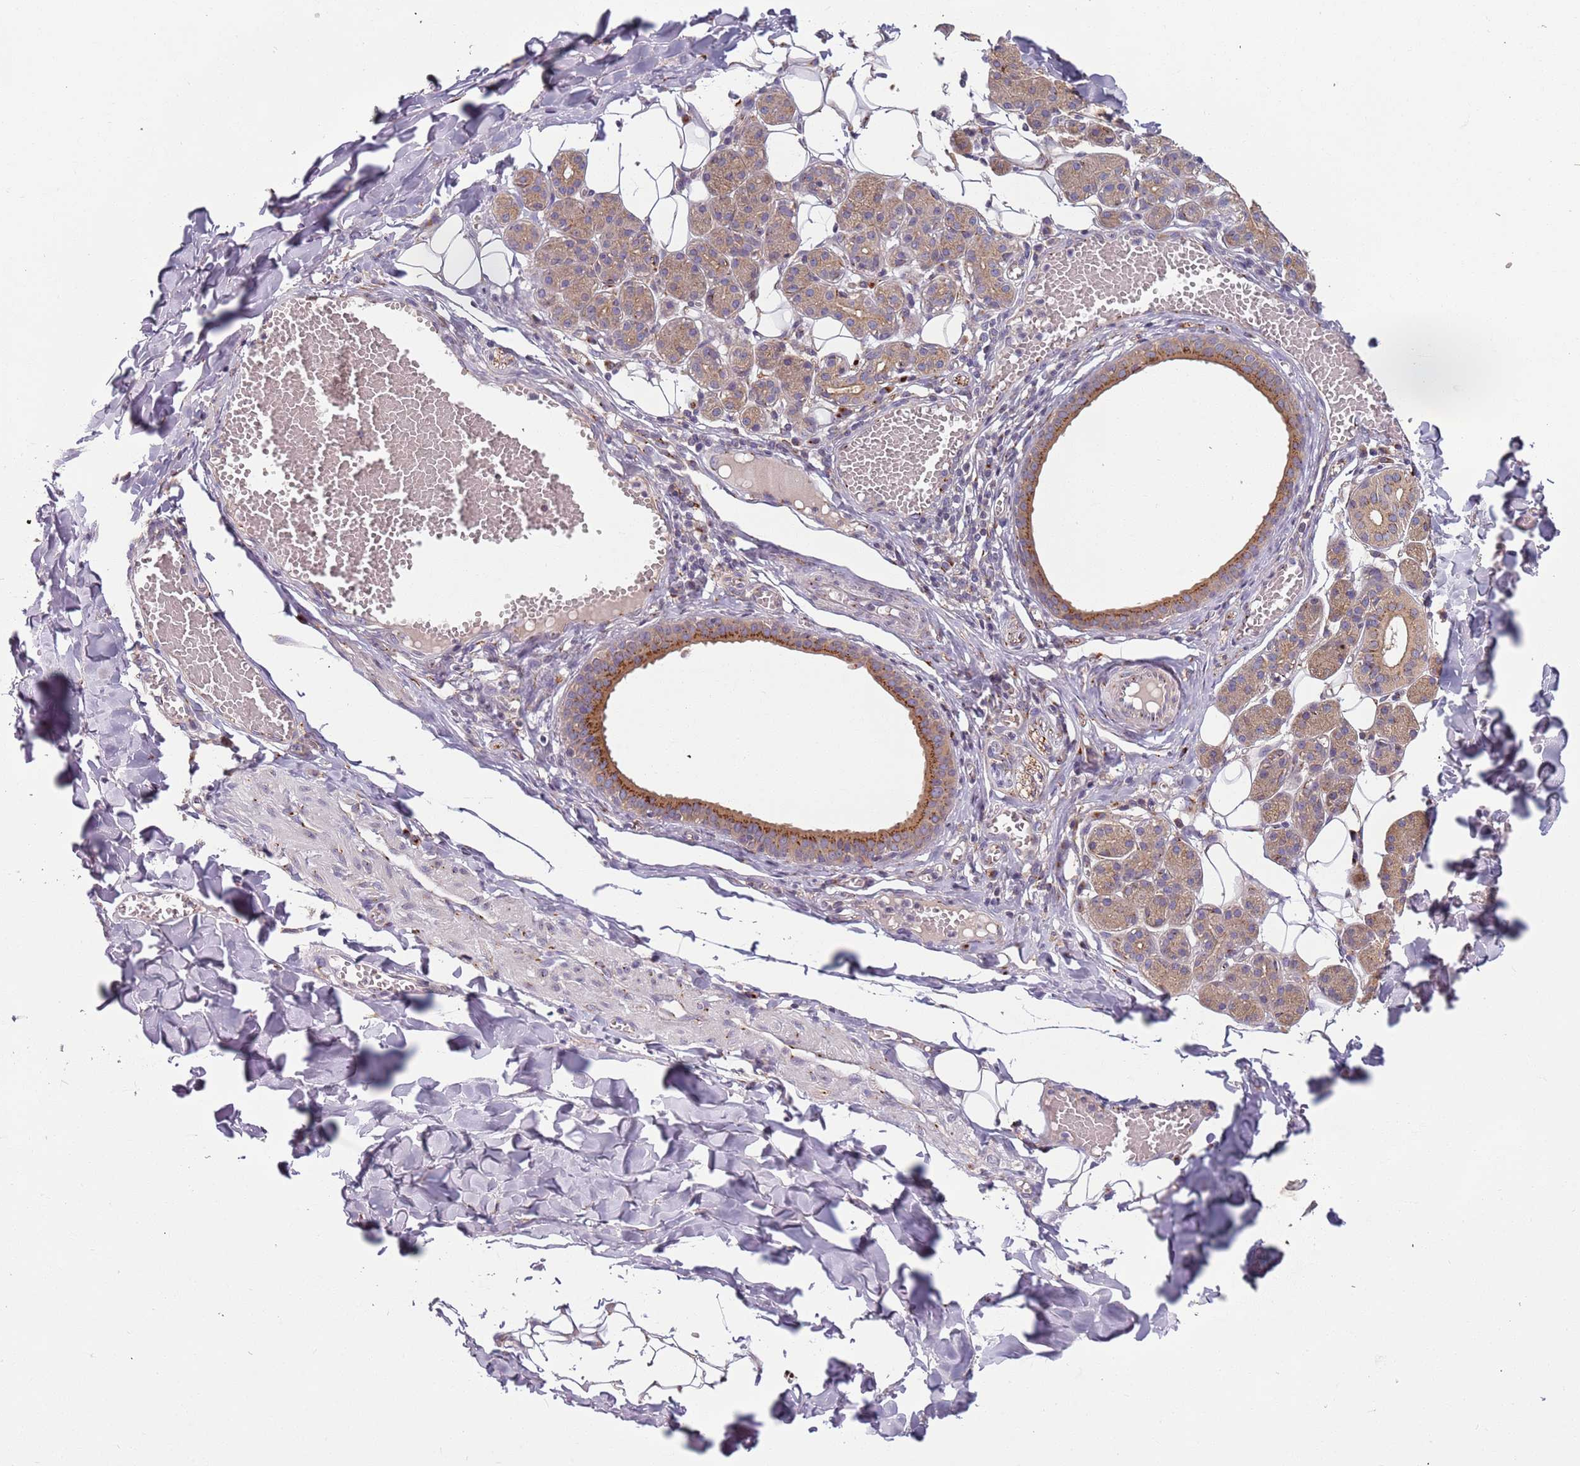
{"staining": {"intensity": "moderate", "quantity": ">75%", "location": "cytoplasmic/membranous"}, "tissue": "salivary gland", "cell_type": "Glandular cells", "image_type": "normal", "snomed": [{"axis": "morphology", "description": "Normal tissue, NOS"}, {"axis": "topography", "description": "Salivary gland"}], "caption": "High-magnification brightfield microscopy of benign salivary gland stained with DAB (brown) and counterstained with hematoxylin (blue). glandular cells exhibit moderate cytoplasmic/membranous positivity is identified in approximately>75% of cells.", "gene": "AKTIP", "patient": {"sex": "female", "age": 33}}